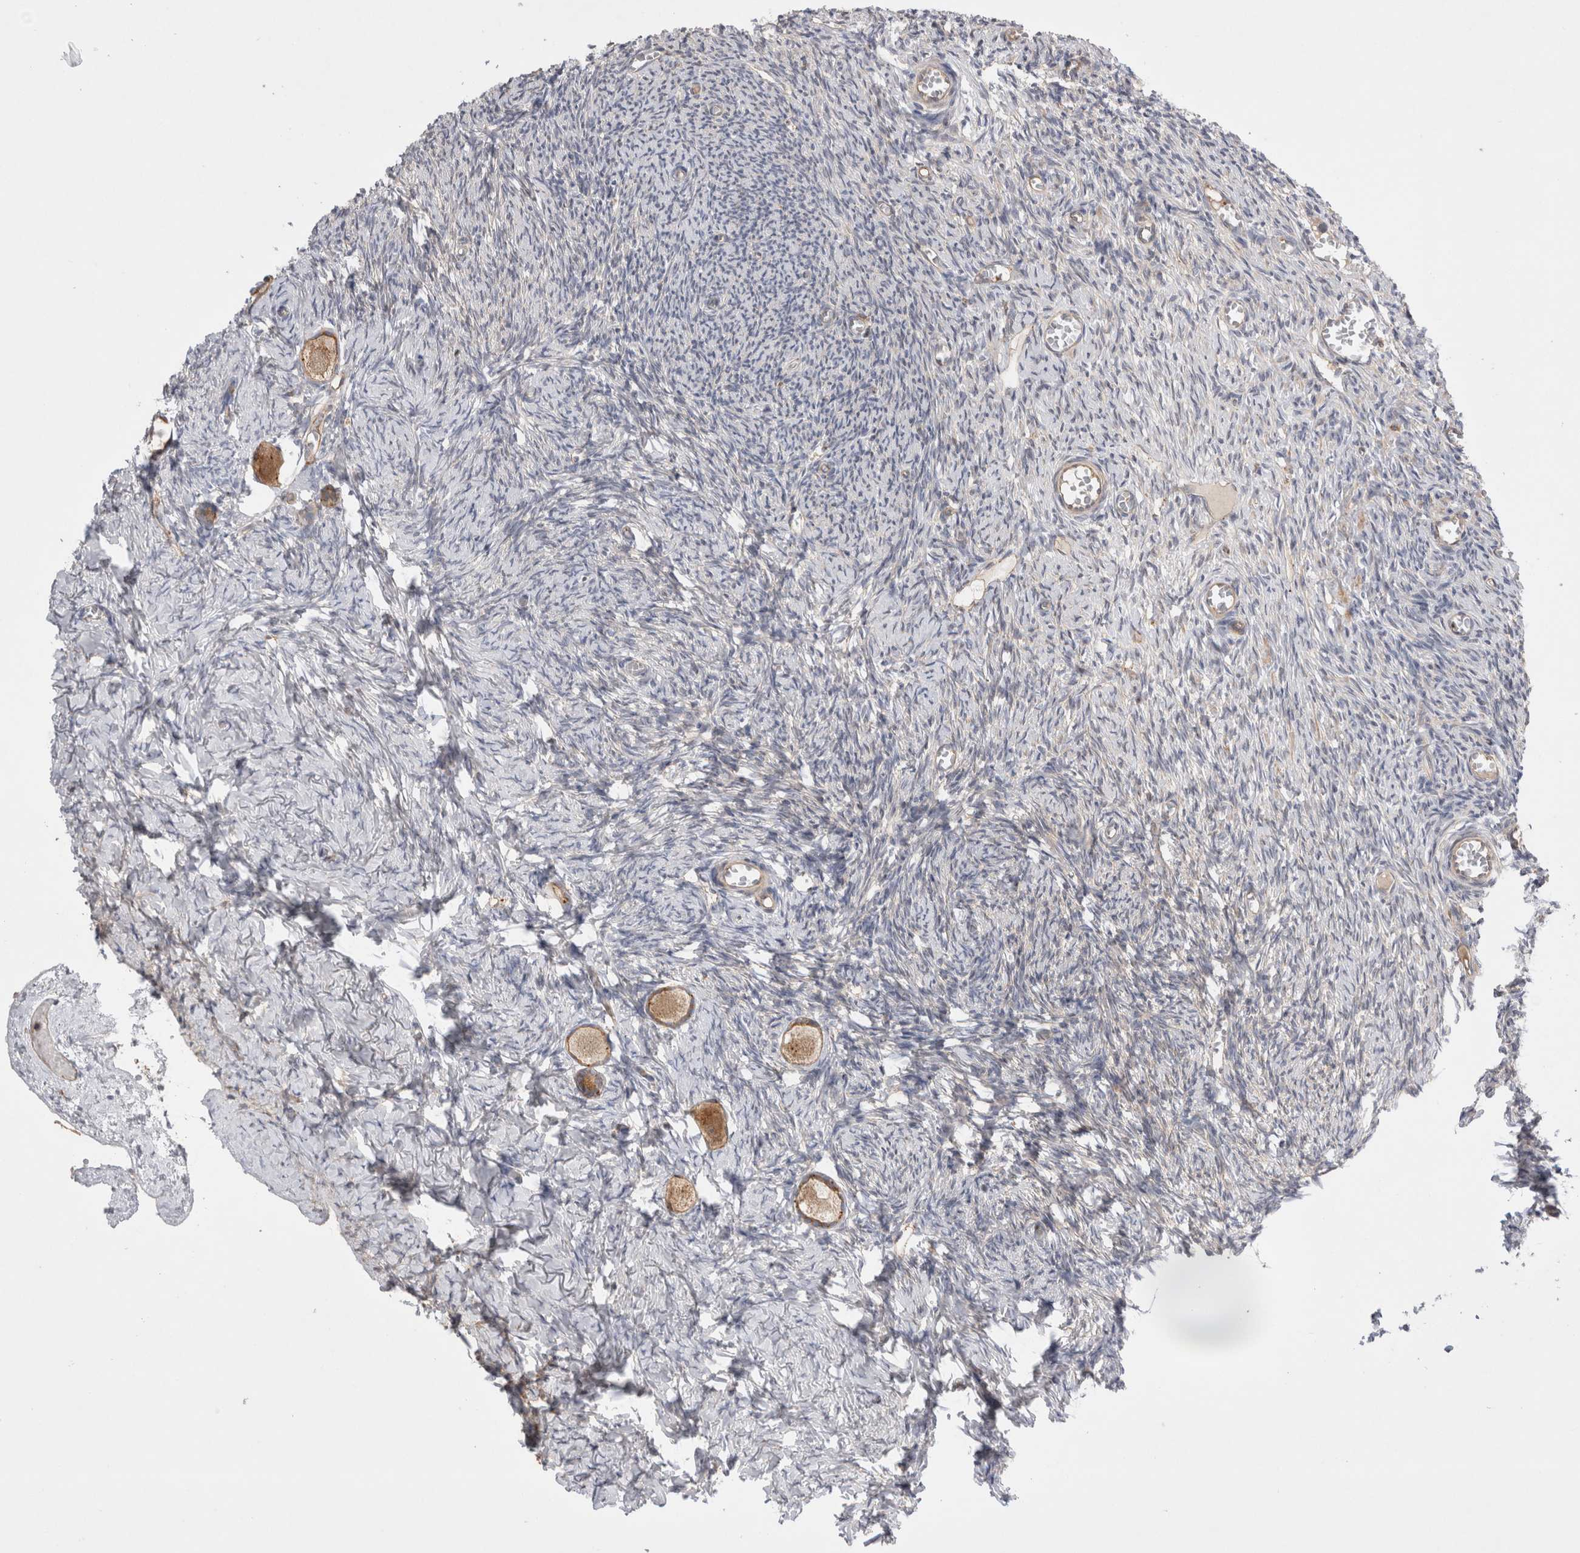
{"staining": {"intensity": "moderate", "quantity": ">75%", "location": "cytoplasmic/membranous"}, "tissue": "ovary", "cell_type": "Follicle cells", "image_type": "normal", "snomed": [{"axis": "morphology", "description": "Normal tissue, NOS"}, {"axis": "topography", "description": "Ovary"}], "caption": "Immunohistochemical staining of benign human ovary reveals moderate cytoplasmic/membranous protein positivity in approximately >75% of follicle cells. (Stains: DAB in brown, nuclei in blue, Microscopy: brightfield microscopy at high magnification).", "gene": "PDCD10", "patient": {"sex": "female", "age": 27}}